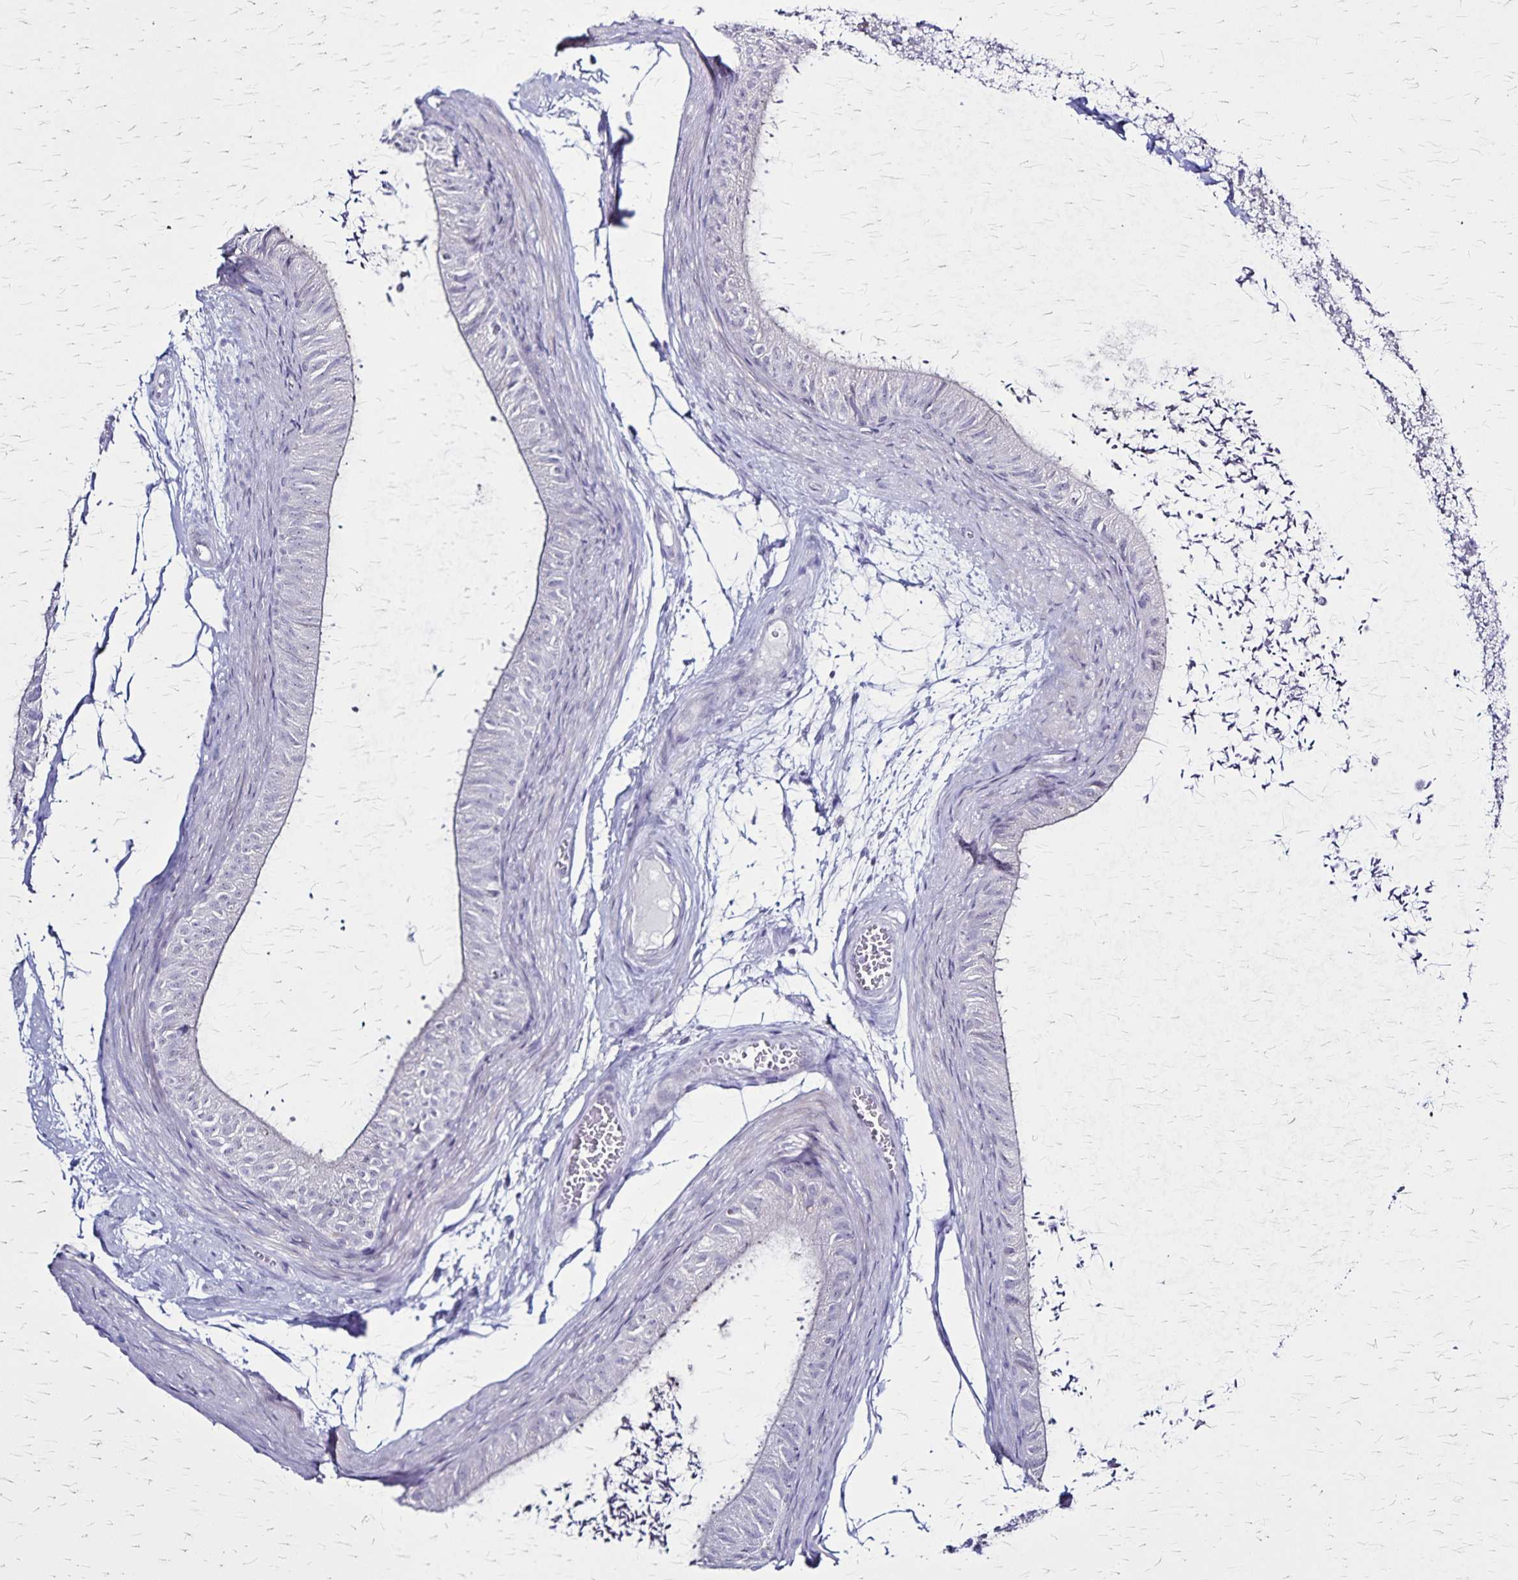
{"staining": {"intensity": "negative", "quantity": "none", "location": "none"}, "tissue": "epididymis", "cell_type": "Glandular cells", "image_type": "normal", "snomed": [{"axis": "morphology", "description": "Normal tissue, NOS"}, {"axis": "topography", "description": "Epididymis, spermatic cord, NOS"}, {"axis": "topography", "description": "Epididymis"}, {"axis": "topography", "description": "Peripheral nerve tissue"}], "caption": "IHC of normal human epididymis shows no positivity in glandular cells.", "gene": "PLXNA4", "patient": {"sex": "male", "age": 29}}